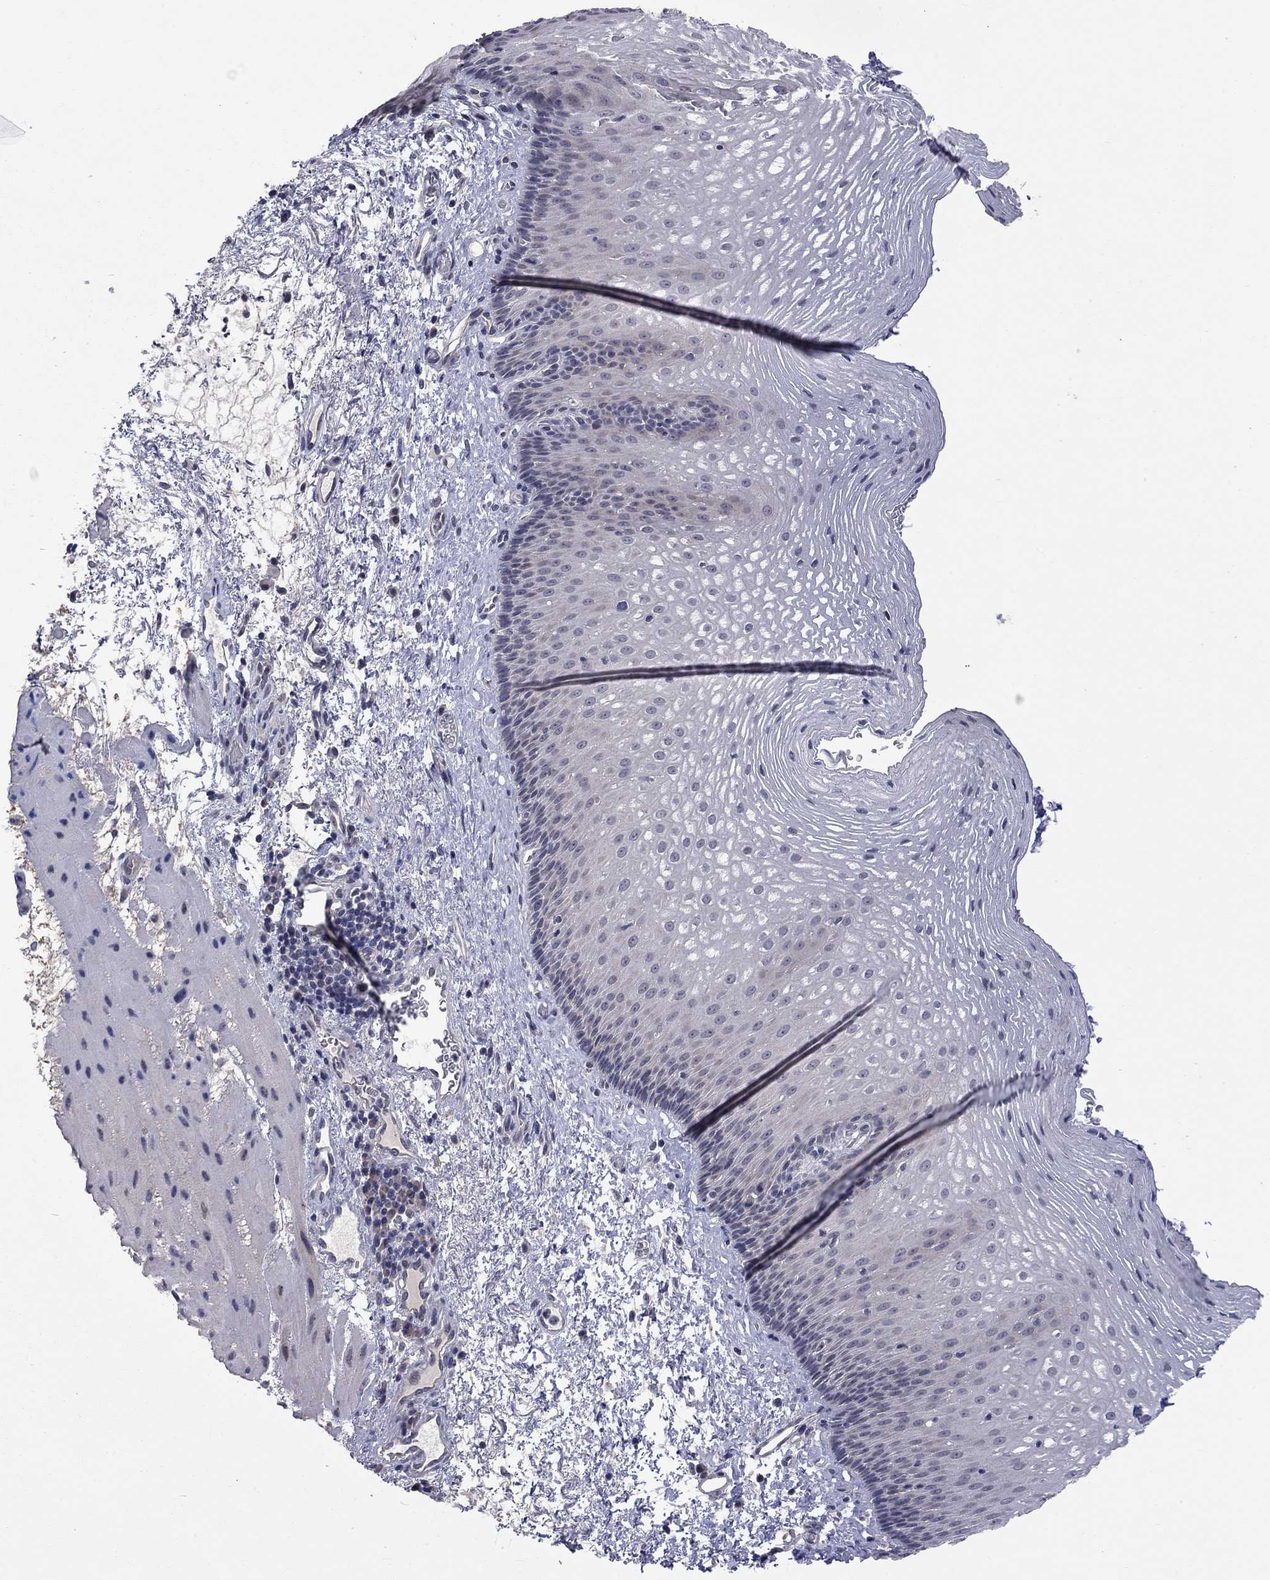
{"staining": {"intensity": "negative", "quantity": "none", "location": "none"}, "tissue": "esophagus", "cell_type": "Squamous epithelial cells", "image_type": "normal", "snomed": [{"axis": "morphology", "description": "Normal tissue, NOS"}, {"axis": "topography", "description": "Esophagus"}], "caption": "Immunohistochemistry of benign human esophagus shows no staining in squamous epithelial cells. (DAB immunohistochemistry, high magnification).", "gene": "FABP12", "patient": {"sex": "male", "age": 76}}